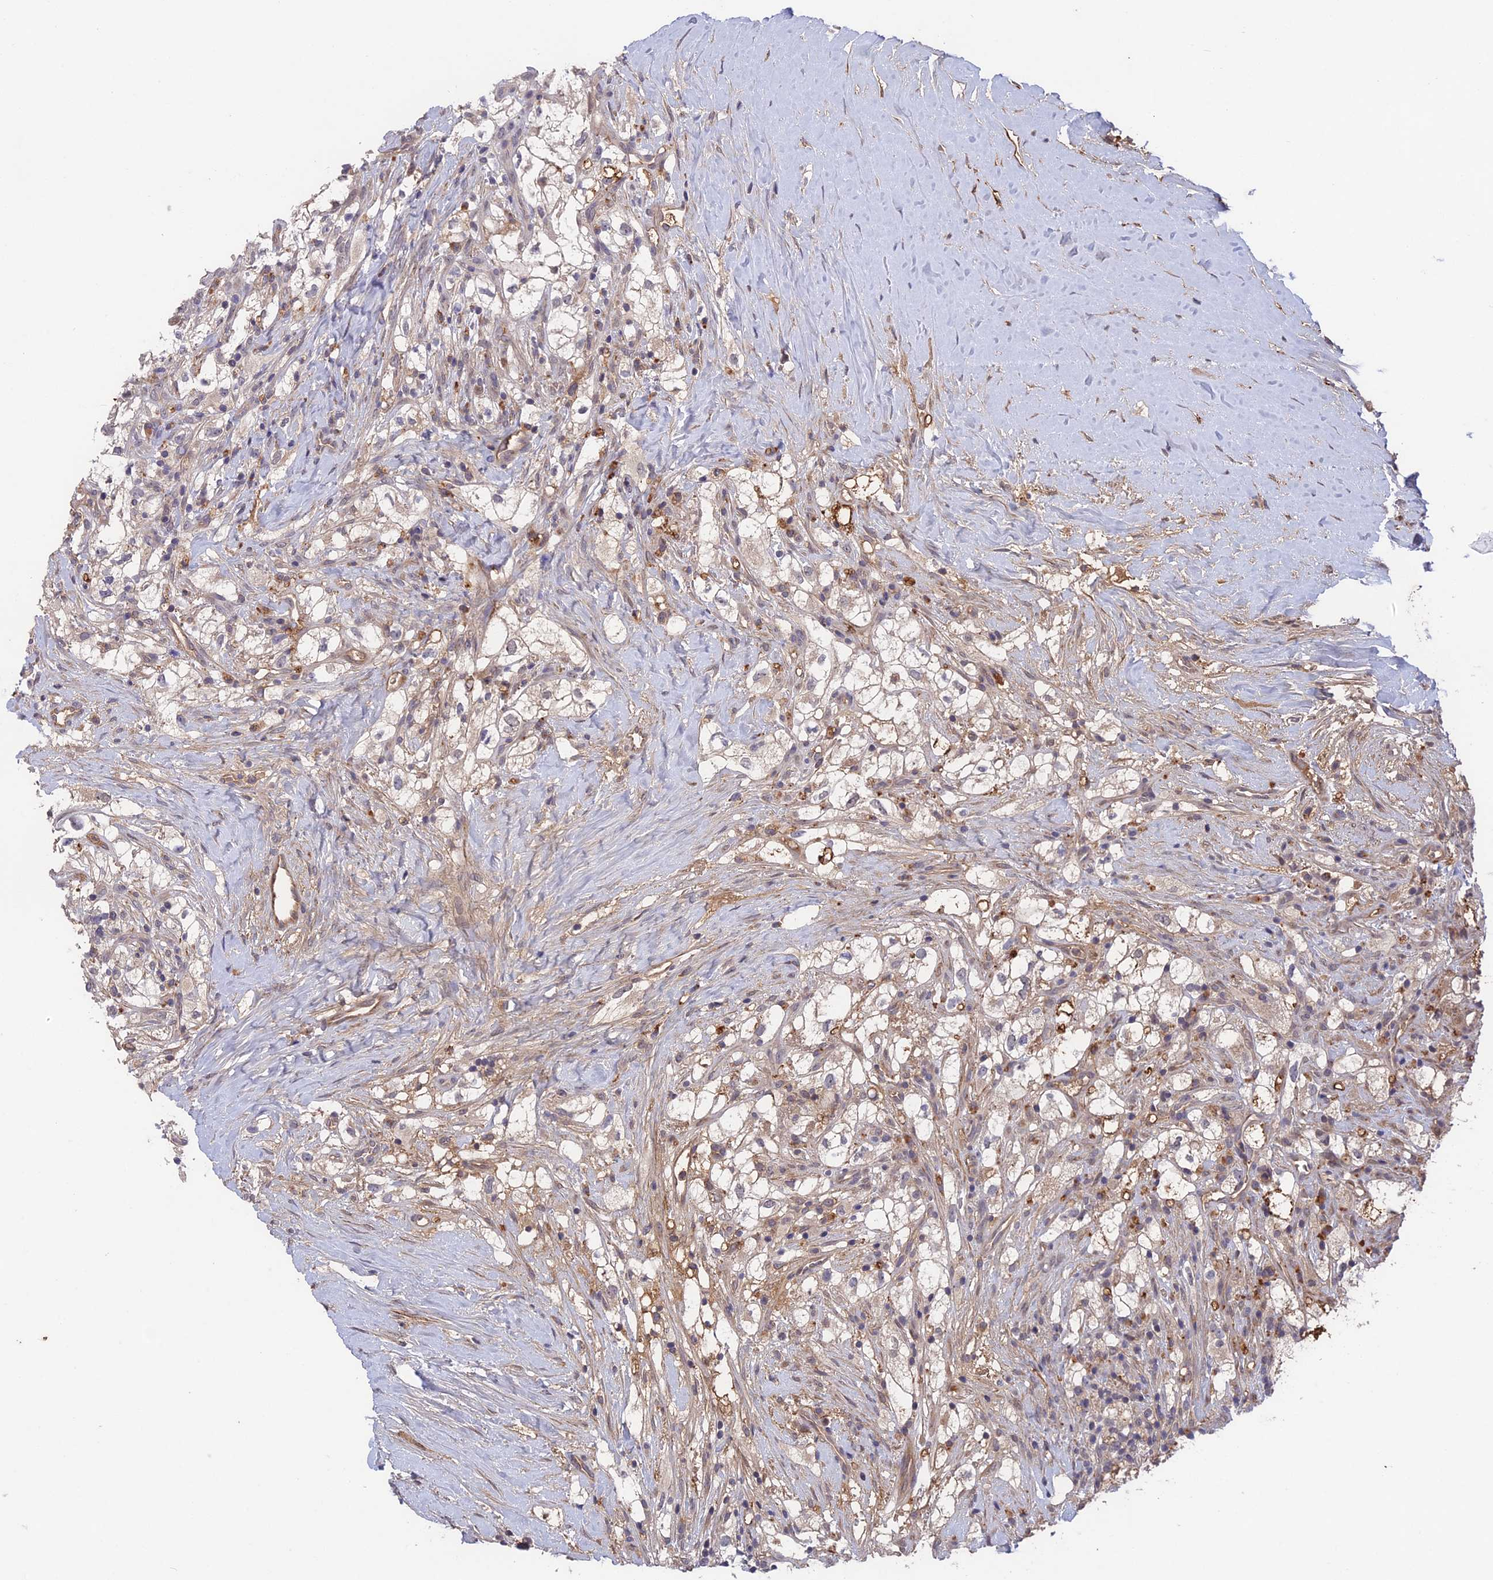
{"staining": {"intensity": "negative", "quantity": "none", "location": "none"}, "tissue": "renal cancer", "cell_type": "Tumor cells", "image_type": "cancer", "snomed": [{"axis": "morphology", "description": "Adenocarcinoma, NOS"}, {"axis": "topography", "description": "Kidney"}], "caption": "The immunohistochemistry histopathology image has no significant positivity in tumor cells of adenocarcinoma (renal) tissue. (IHC, brightfield microscopy, high magnification).", "gene": "ADO", "patient": {"sex": "male", "age": 59}}